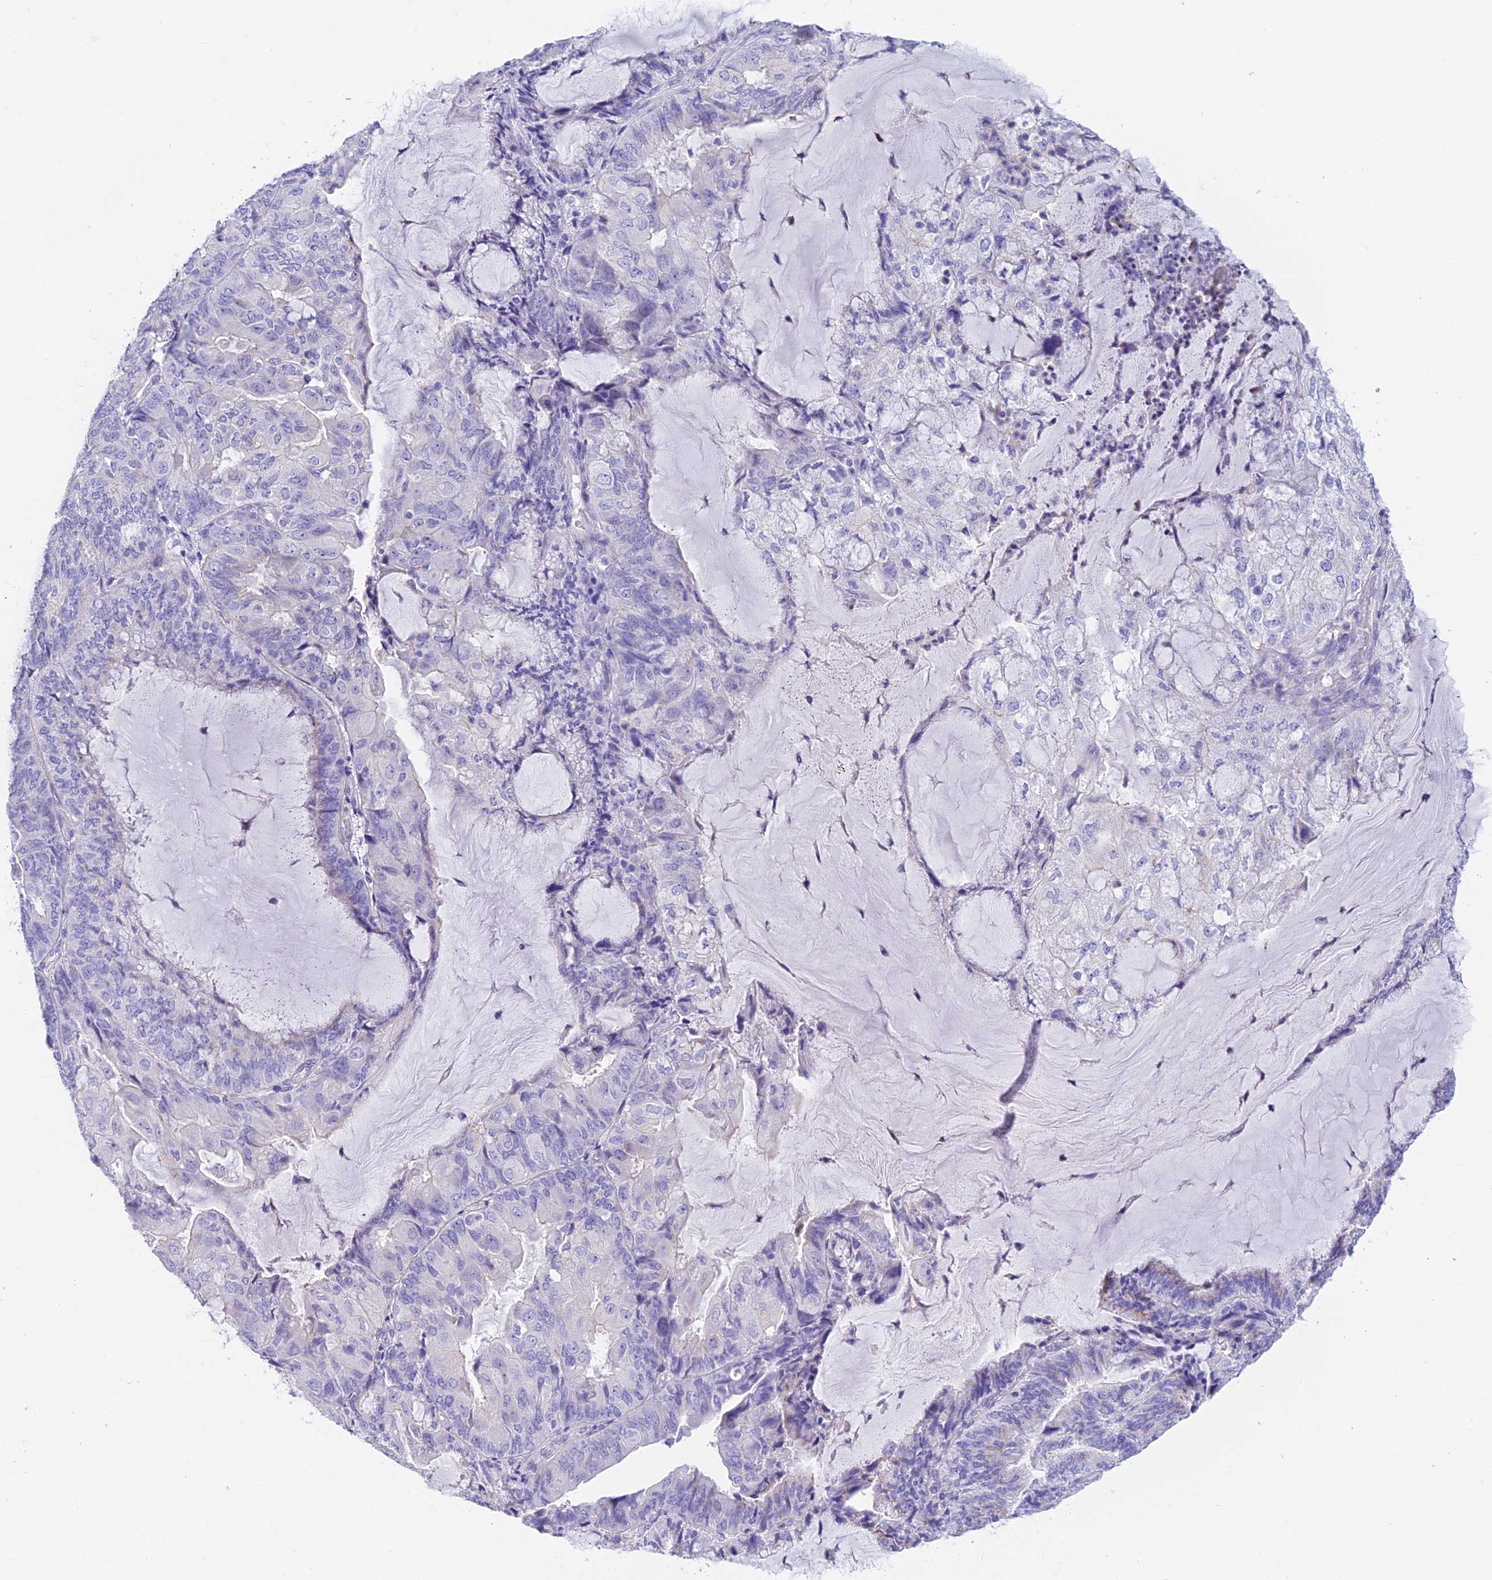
{"staining": {"intensity": "moderate", "quantity": "<25%", "location": "cytoplasmic/membranous"}, "tissue": "endometrial cancer", "cell_type": "Tumor cells", "image_type": "cancer", "snomed": [{"axis": "morphology", "description": "Adenocarcinoma, NOS"}, {"axis": "topography", "description": "Endometrium"}], "caption": "Immunohistochemical staining of endometrial cancer exhibits moderate cytoplasmic/membranous protein staining in approximately <25% of tumor cells.", "gene": "C17orf67", "patient": {"sex": "female", "age": 81}}